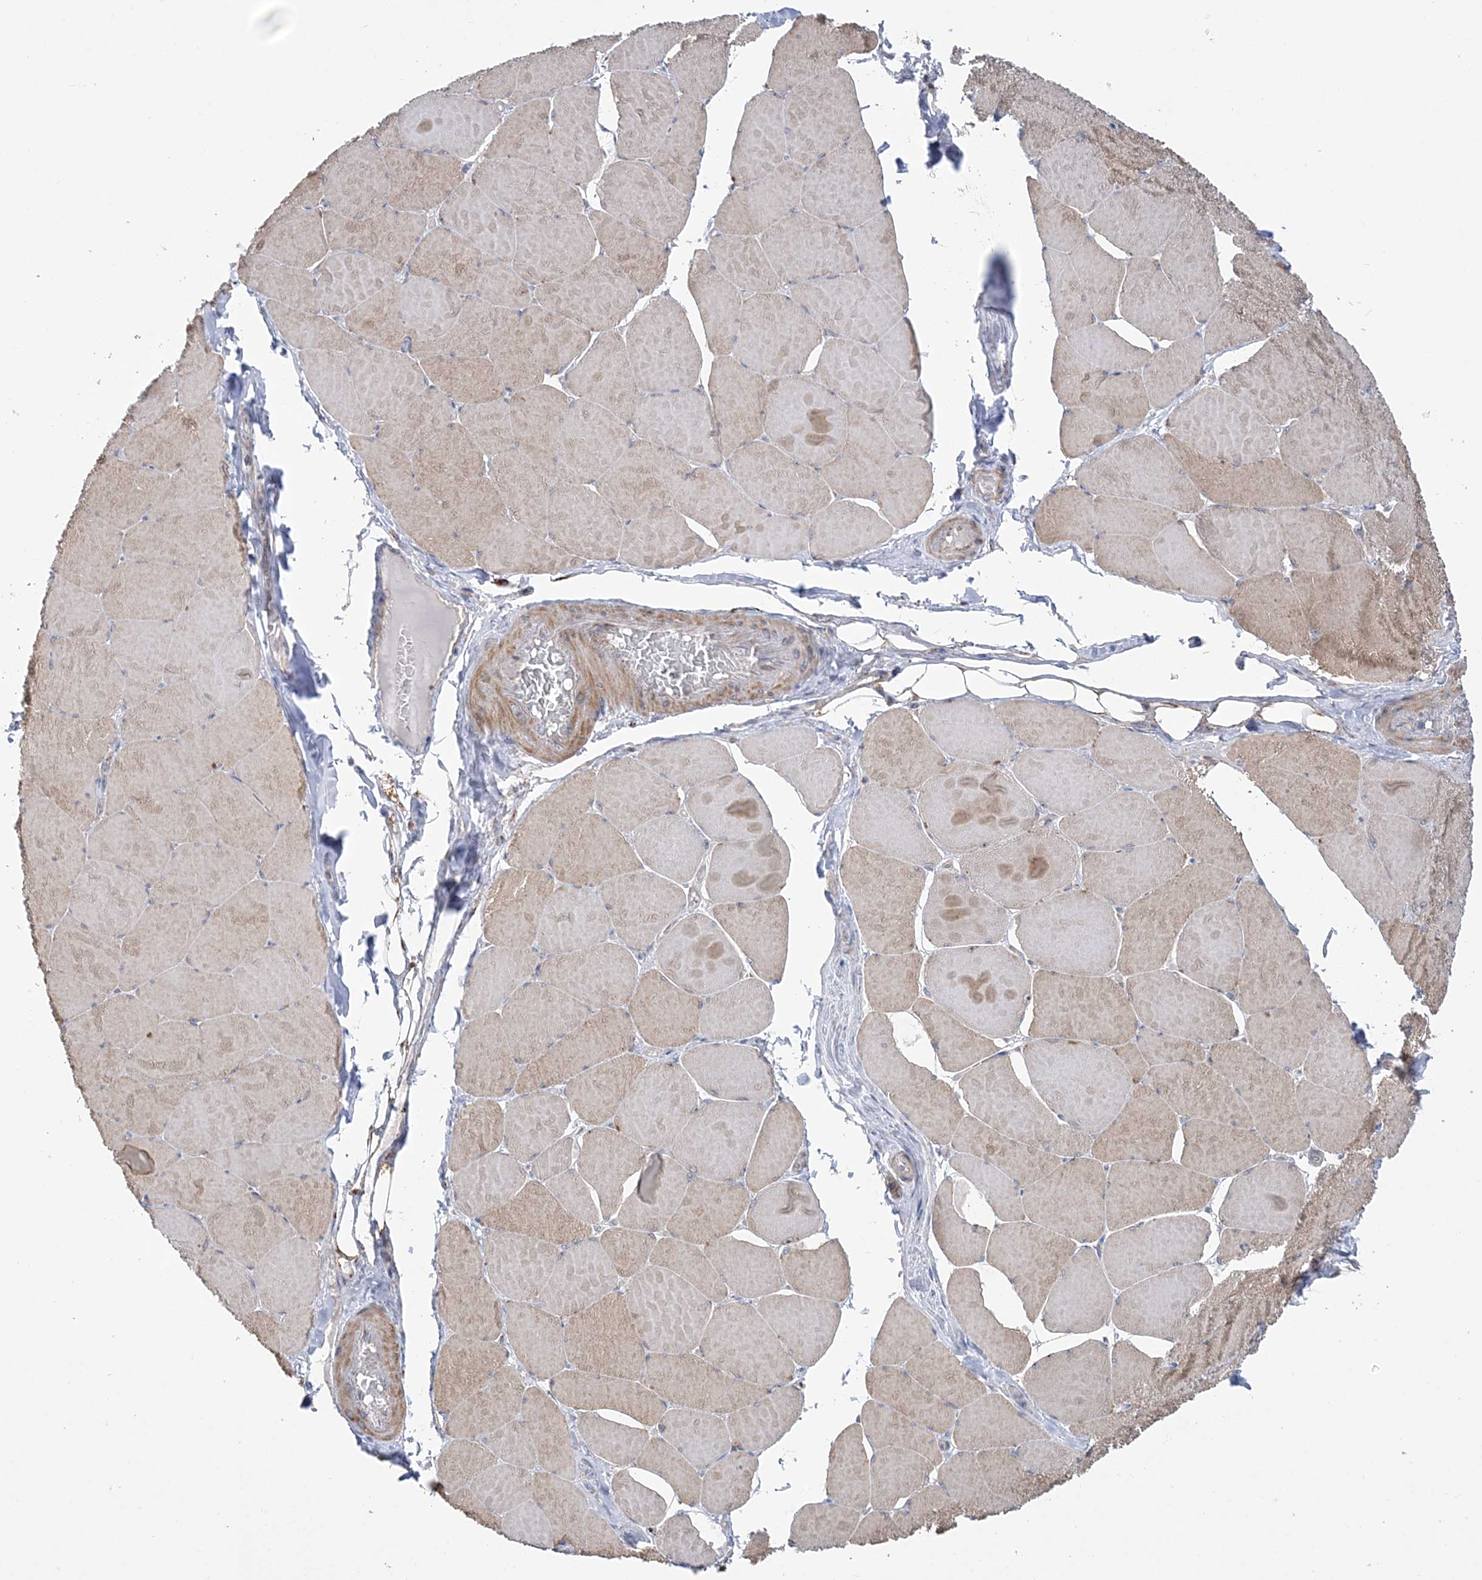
{"staining": {"intensity": "moderate", "quantity": "25%-75%", "location": "cytoplasmic/membranous"}, "tissue": "skeletal muscle", "cell_type": "Myocytes", "image_type": "normal", "snomed": [{"axis": "morphology", "description": "Normal tissue, NOS"}, {"axis": "topography", "description": "Skeletal muscle"}, {"axis": "topography", "description": "Head-Neck"}], "caption": "The immunohistochemical stain shows moderate cytoplasmic/membranous staining in myocytes of unremarkable skeletal muscle. Nuclei are stained in blue.", "gene": "MMADHC", "patient": {"sex": "male", "age": 66}}